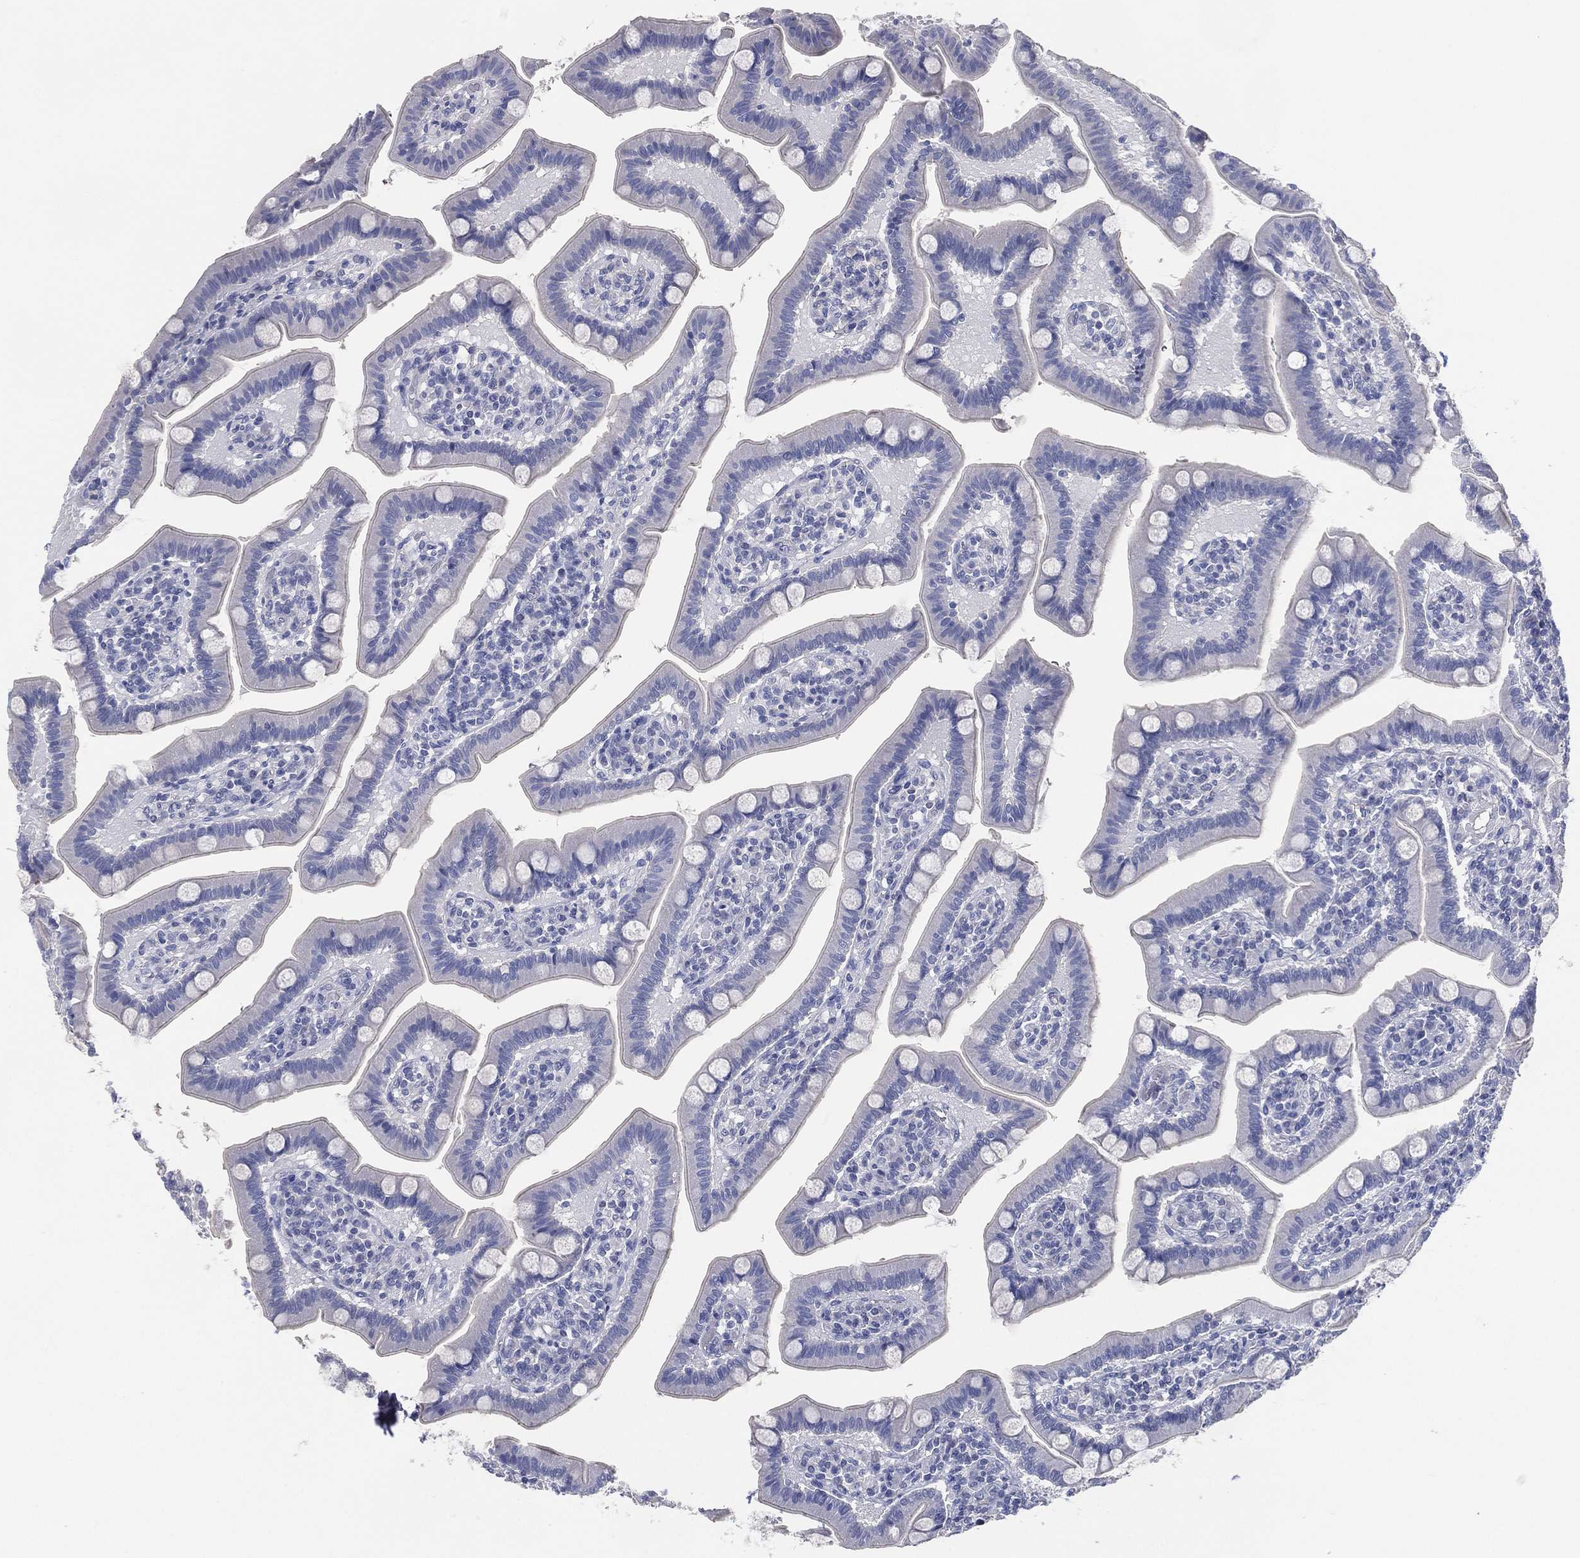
{"staining": {"intensity": "negative", "quantity": "none", "location": "none"}, "tissue": "small intestine", "cell_type": "Glandular cells", "image_type": "normal", "snomed": [{"axis": "morphology", "description": "Normal tissue, NOS"}, {"axis": "topography", "description": "Small intestine"}], "caption": "Immunohistochemistry of normal human small intestine displays no expression in glandular cells.", "gene": "CCDC70", "patient": {"sex": "male", "age": 66}}